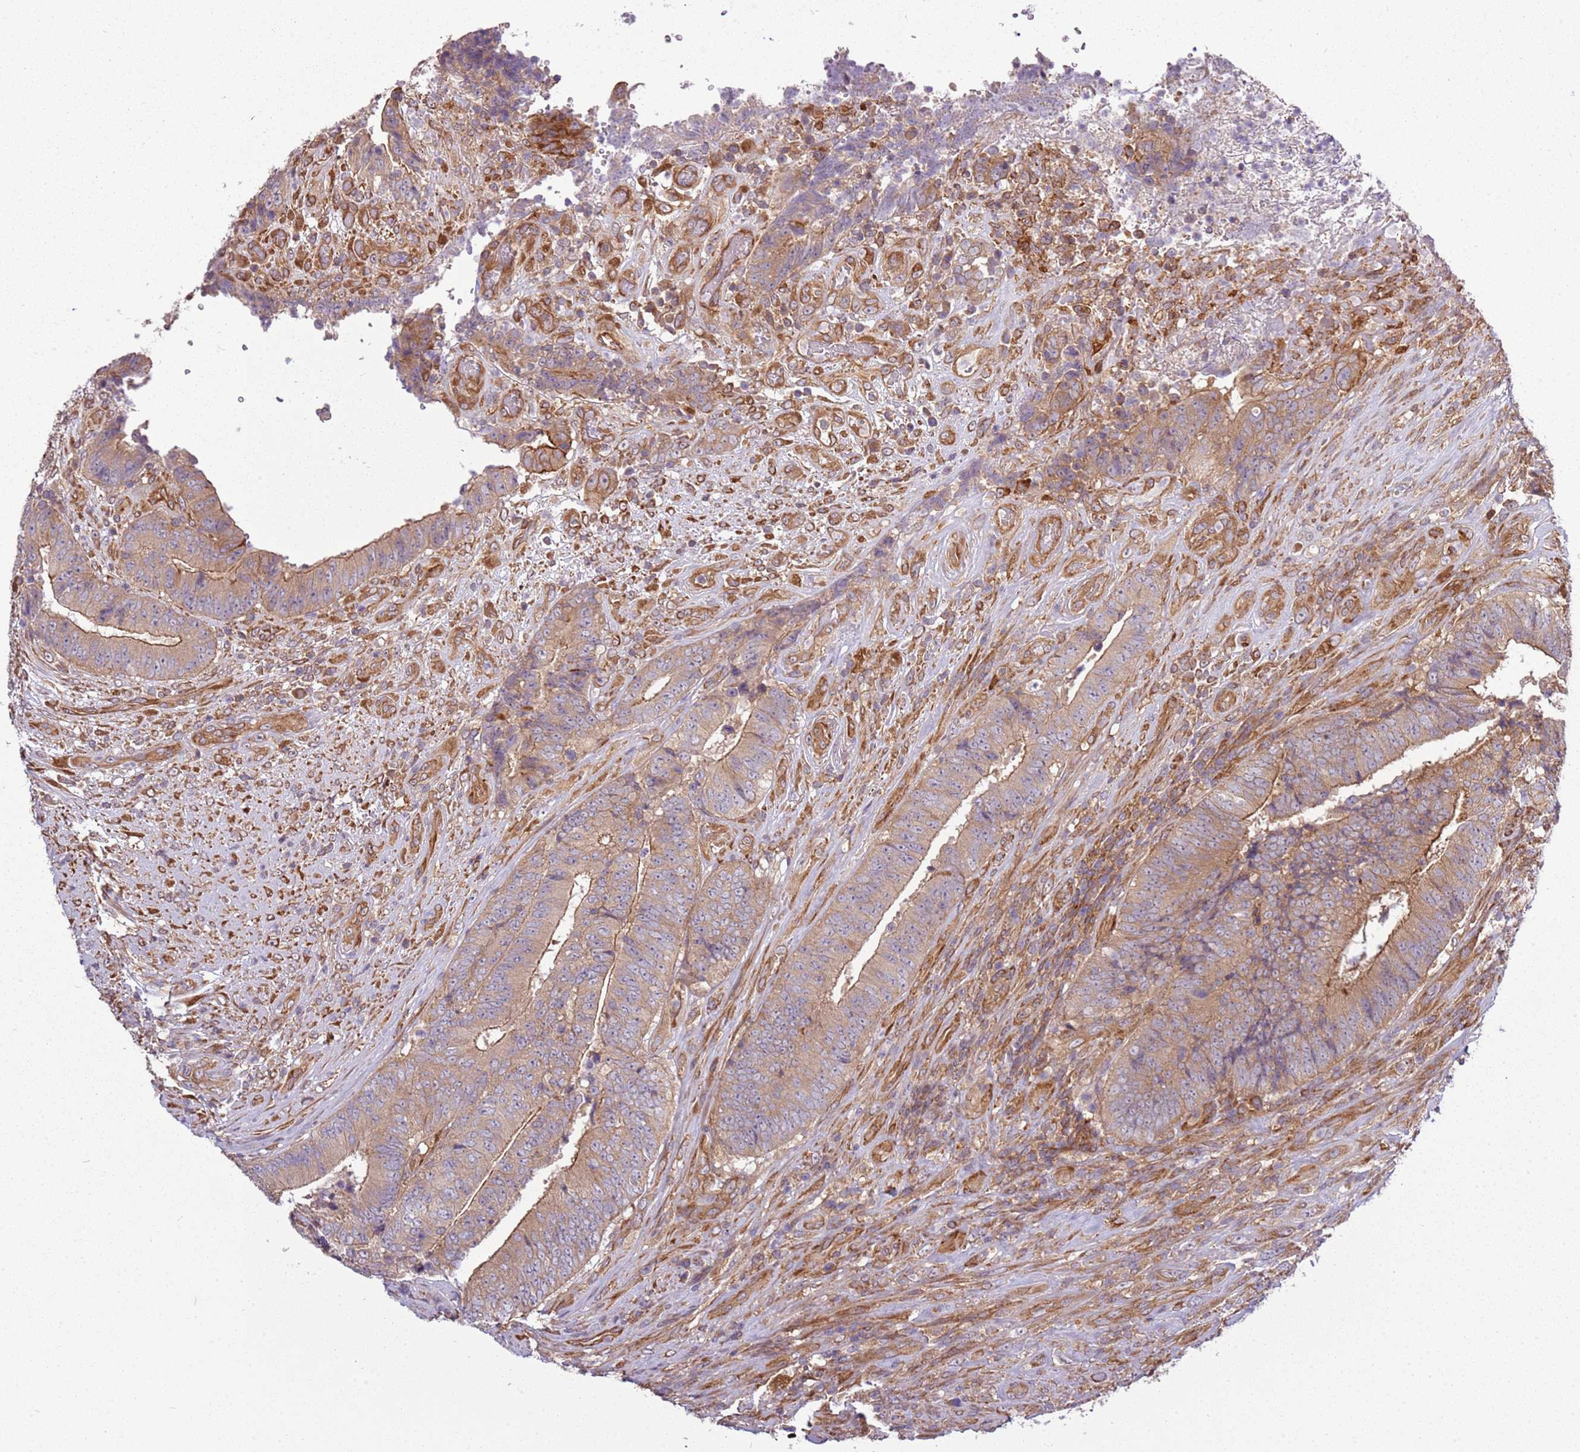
{"staining": {"intensity": "moderate", "quantity": ">75%", "location": "cytoplasmic/membranous"}, "tissue": "colorectal cancer", "cell_type": "Tumor cells", "image_type": "cancer", "snomed": [{"axis": "morphology", "description": "Adenocarcinoma, NOS"}, {"axis": "topography", "description": "Rectum"}], "caption": "Protein analysis of colorectal adenocarcinoma tissue reveals moderate cytoplasmic/membranous expression in about >75% of tumor cells.", "gene": "GNL1", "patient": {"sex": "male", "age": 72}}